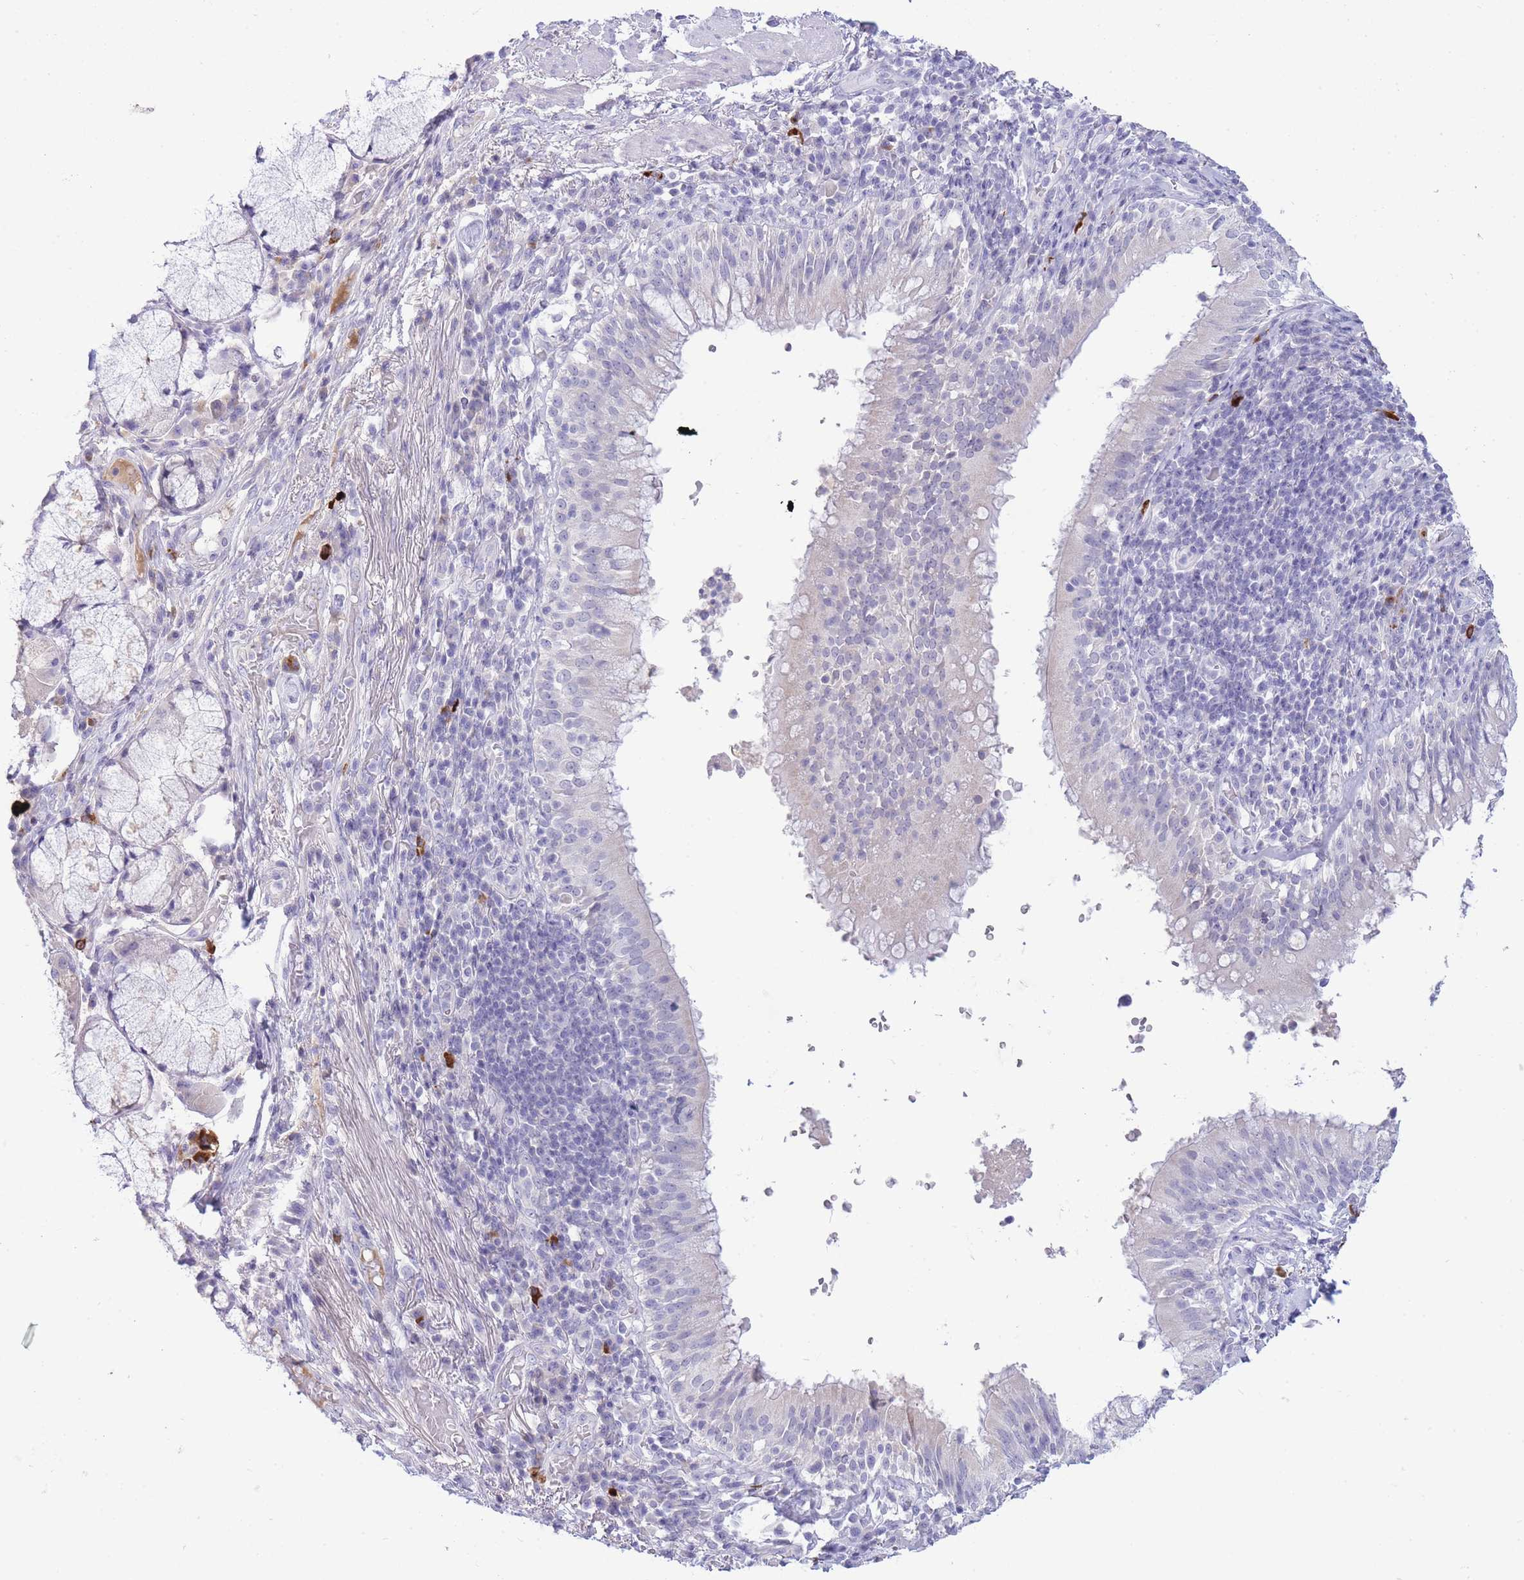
{"staining": {"intensity": "negative", "quantity": "none", "location": "none"}, "tissue": "adipose tissue", "cell_type": "Adipocytes", "image_type": "normal", "snomed": [{"axis": "morphology", "description": "Normal tissue, NOS"}, {"axis": "topography", "description": "Cartilage tissue"}, {"axis": "topography", "description": "Bronchus"}], "caption": "Immunohistochemistry (IHC) of unremarkable adipose tissue shows no staining in adipocytes. (Stains: DAB (3,3'-diaminobenzidine) immunohistochemistry (IHC) with hematoxylin counter stain, Microscopy: brightfield microscopy at high magnification).", "gene": "ASAP3", "patient": {"sex": "male", "age": 56}}